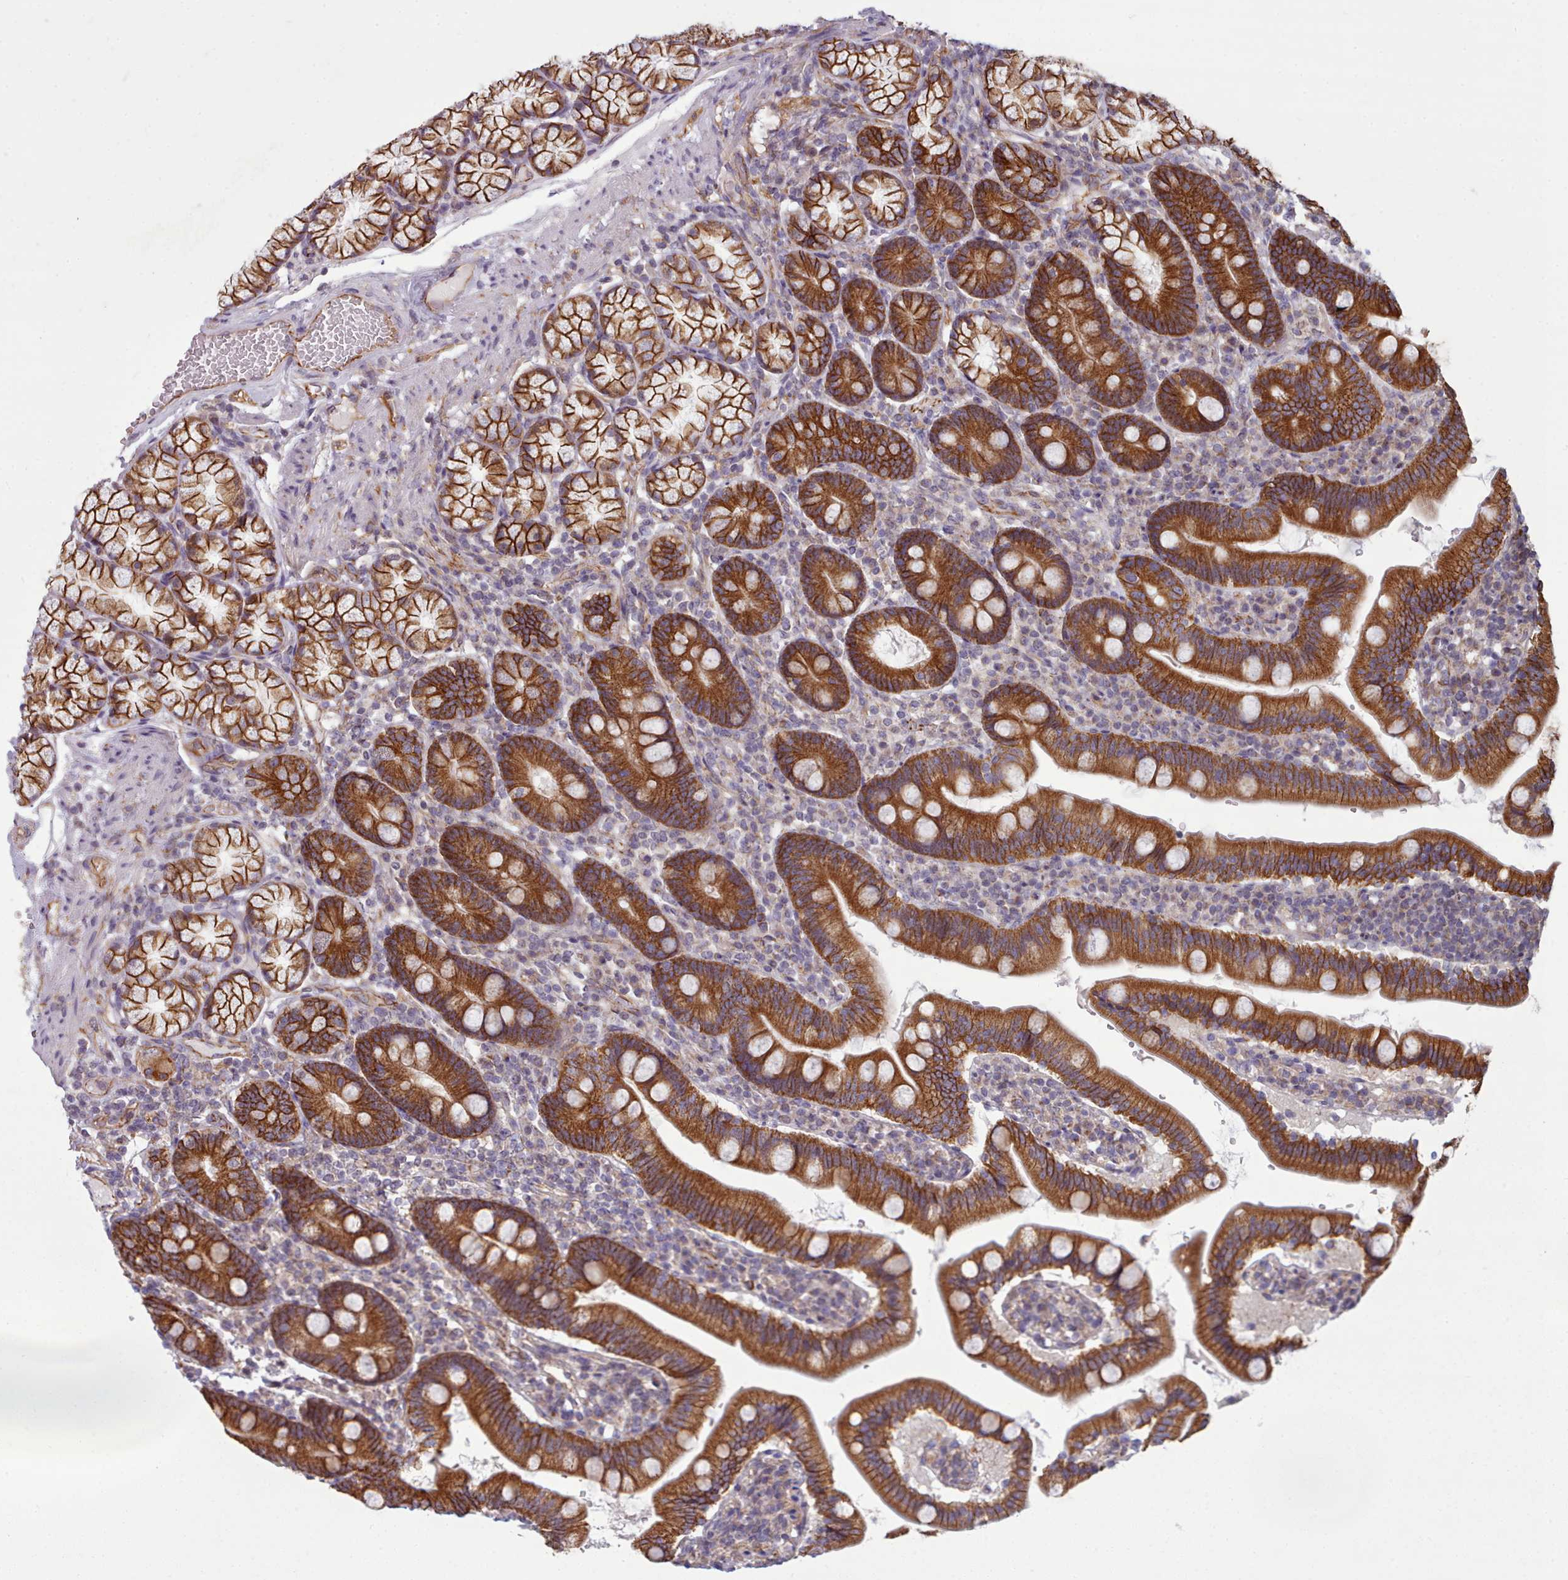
{"staining": {"intensity": "strong", "quantity": ">75%", "location": "cytoplasmic/membranous"}, "tissue": "duodenum", "cell_type": "Glandular cells", "image_type": "normal", "snomed": [{"axis": "morphology", "description": "Normal tissue, NOS"}, {"axis": "topography", "description": "Duodenum"}], "caption": "The photomicrograph reveals immunohistochemical staining of benign duodenum. There is strong cytoplasmic/membranous staining is identified in approximately >75% of glandular cells. The protein of interest is shown in brown color, while the nuclei are stained blue.", "gene": "MRPL46", "patient": {"sex": "female", "age": 67}}